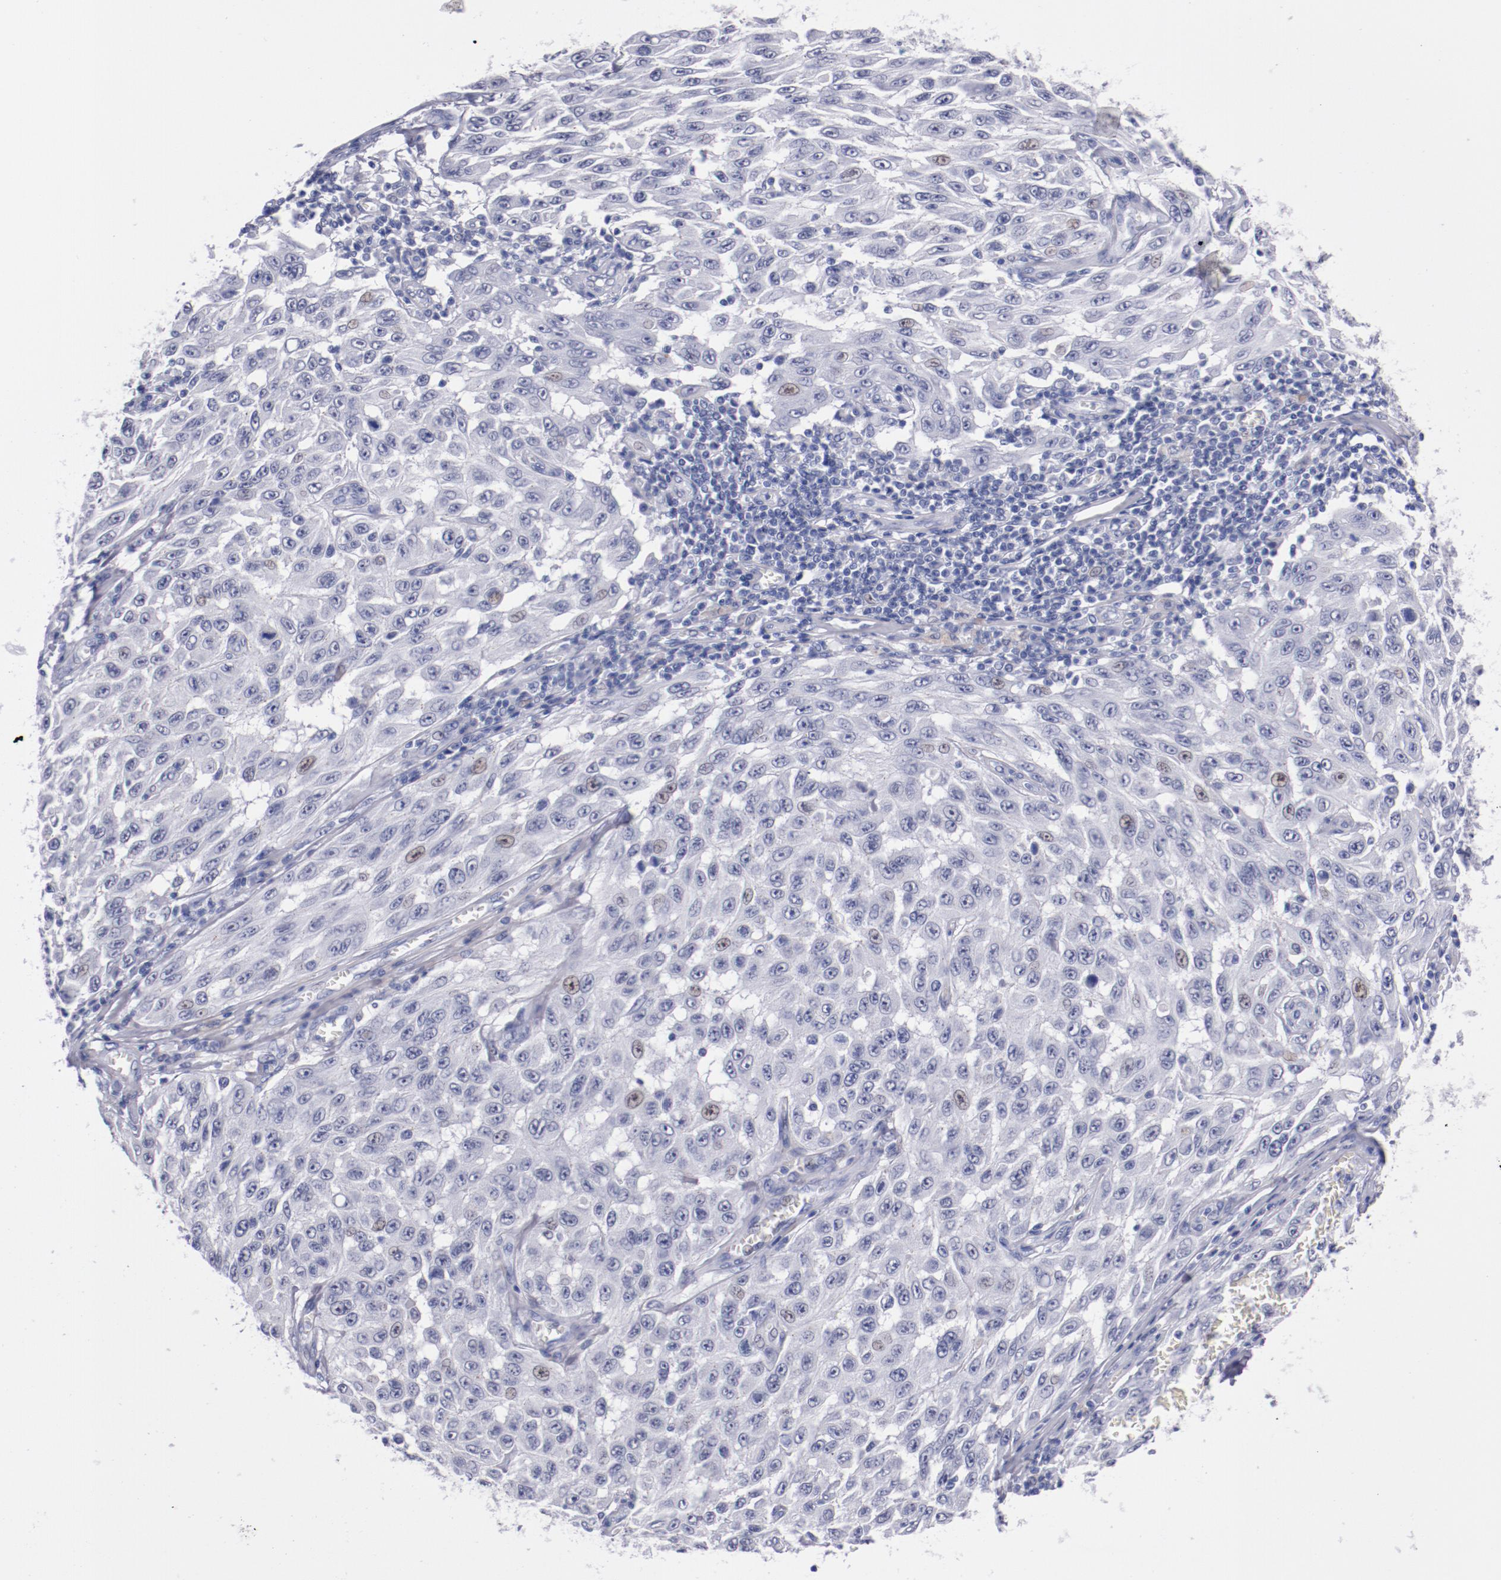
{"staining": {"intensity": "weak", "quantity": "<25%", "location": "nuclear"}, "tissue": "melanoma", "cell_type": "Tumor cells", "image_type": "cancer", "snomed": [{"axis": "morphology", "description": "Malignant melanoma, NOS"}, {"axis": "topography", "description": "Skin"}], "caption": "High magnification brightfield microscopy of malignant melanoma stained with DAB (3,3'-diaminobenzidine) (brown) and counterstained with hematoxylin (blue): tumor cells show no significant staining.", "gene": "HNF1B", "patient": {"sex": "male", "age": 30}}